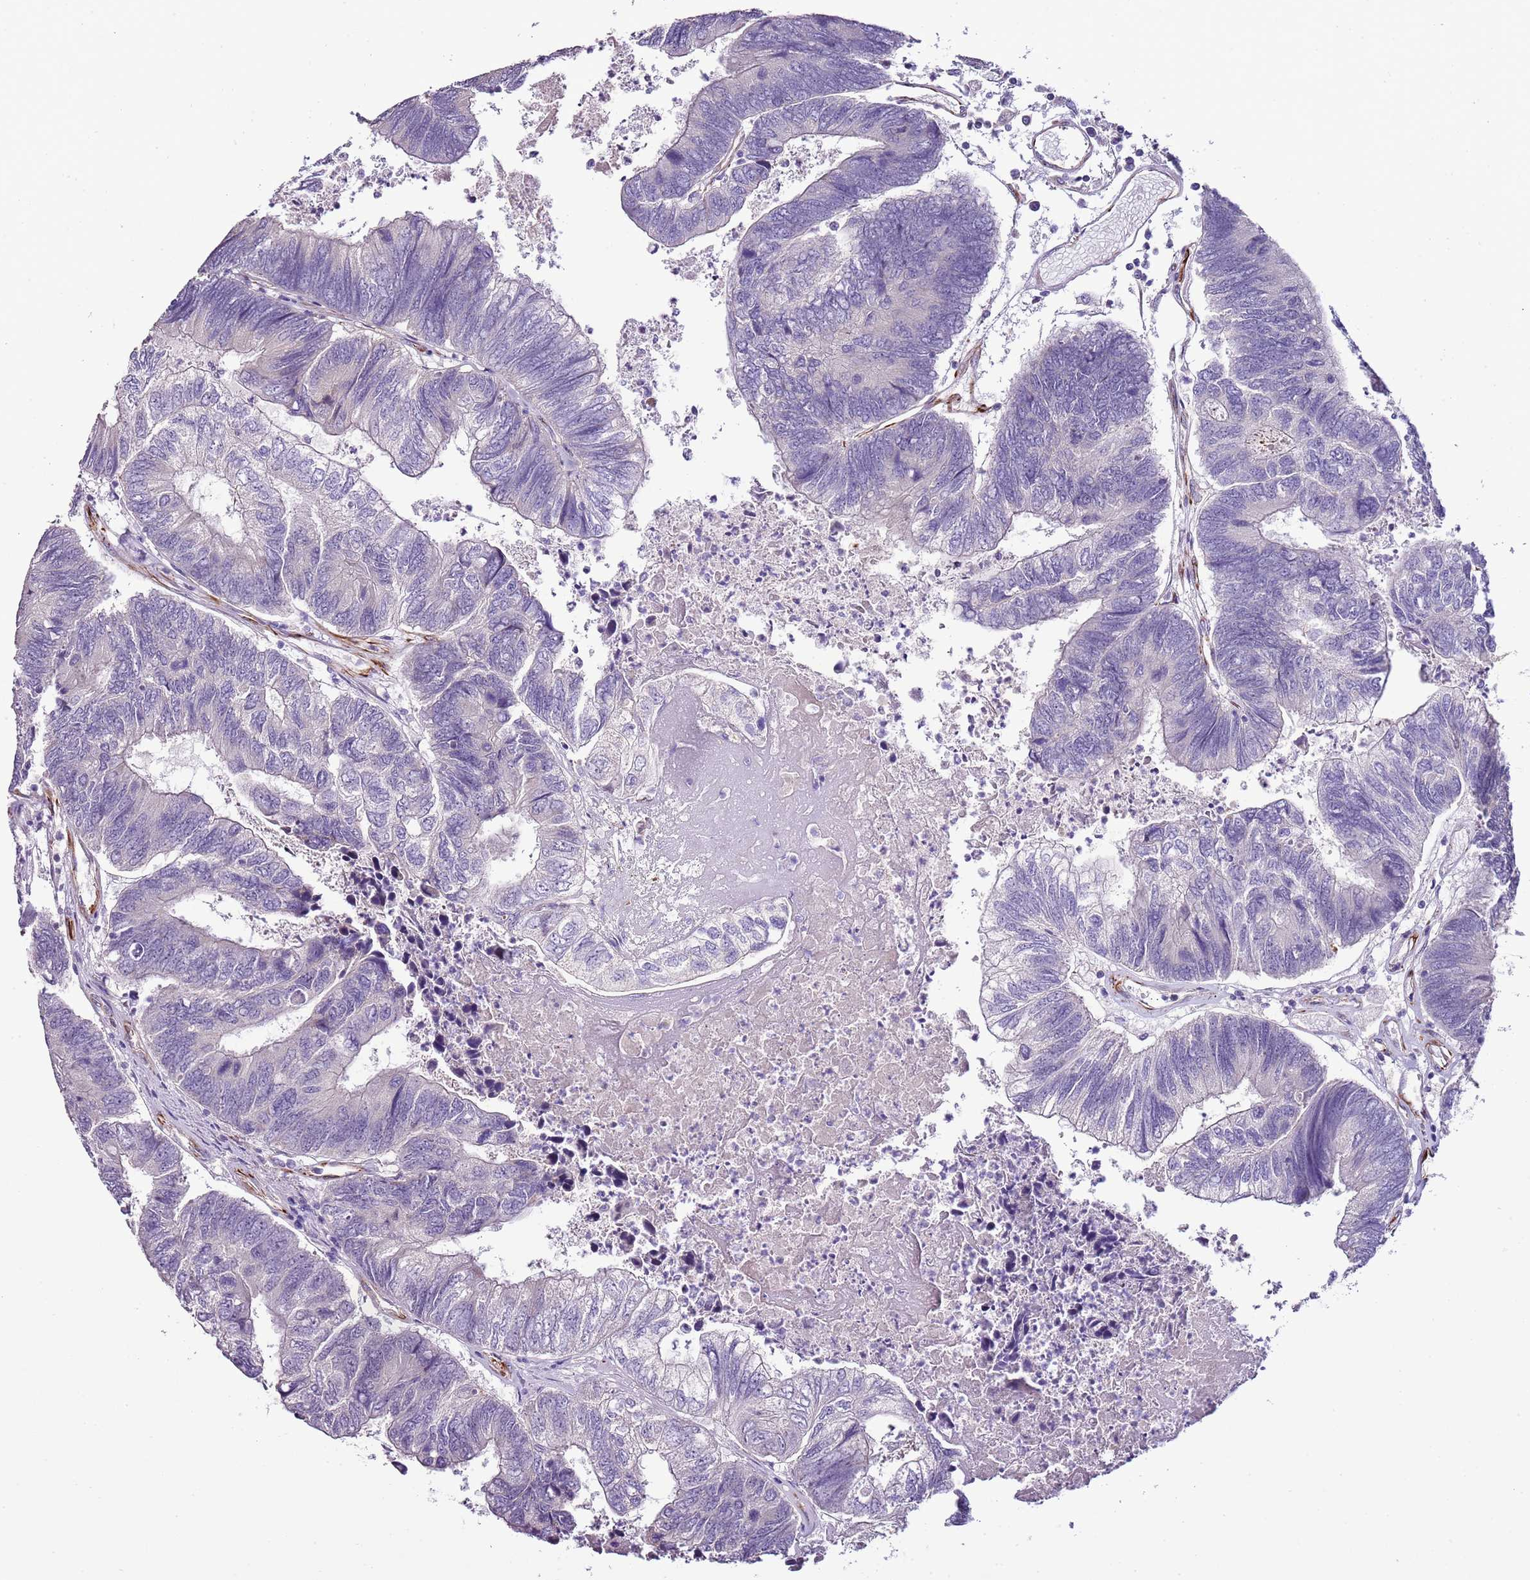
{"staining": {"intensity": "negative", "quantity": "none", "location": "none"}, "tissue": "colorectal cancer", "cell_type": "Tumor cells", "image_type": "cancer", "snomed": [{"axis": "morphology", "description": "Adenocarcinoma, NOS"}, {"axis": "topography", "description": "Colon"}], "caption": "This is an IHC micrograph of colorectal adenocarcinoma. There is no expression in tumor cells.", "gene": "ZNF786", "patient": {"sex": "female", "age": 67}}